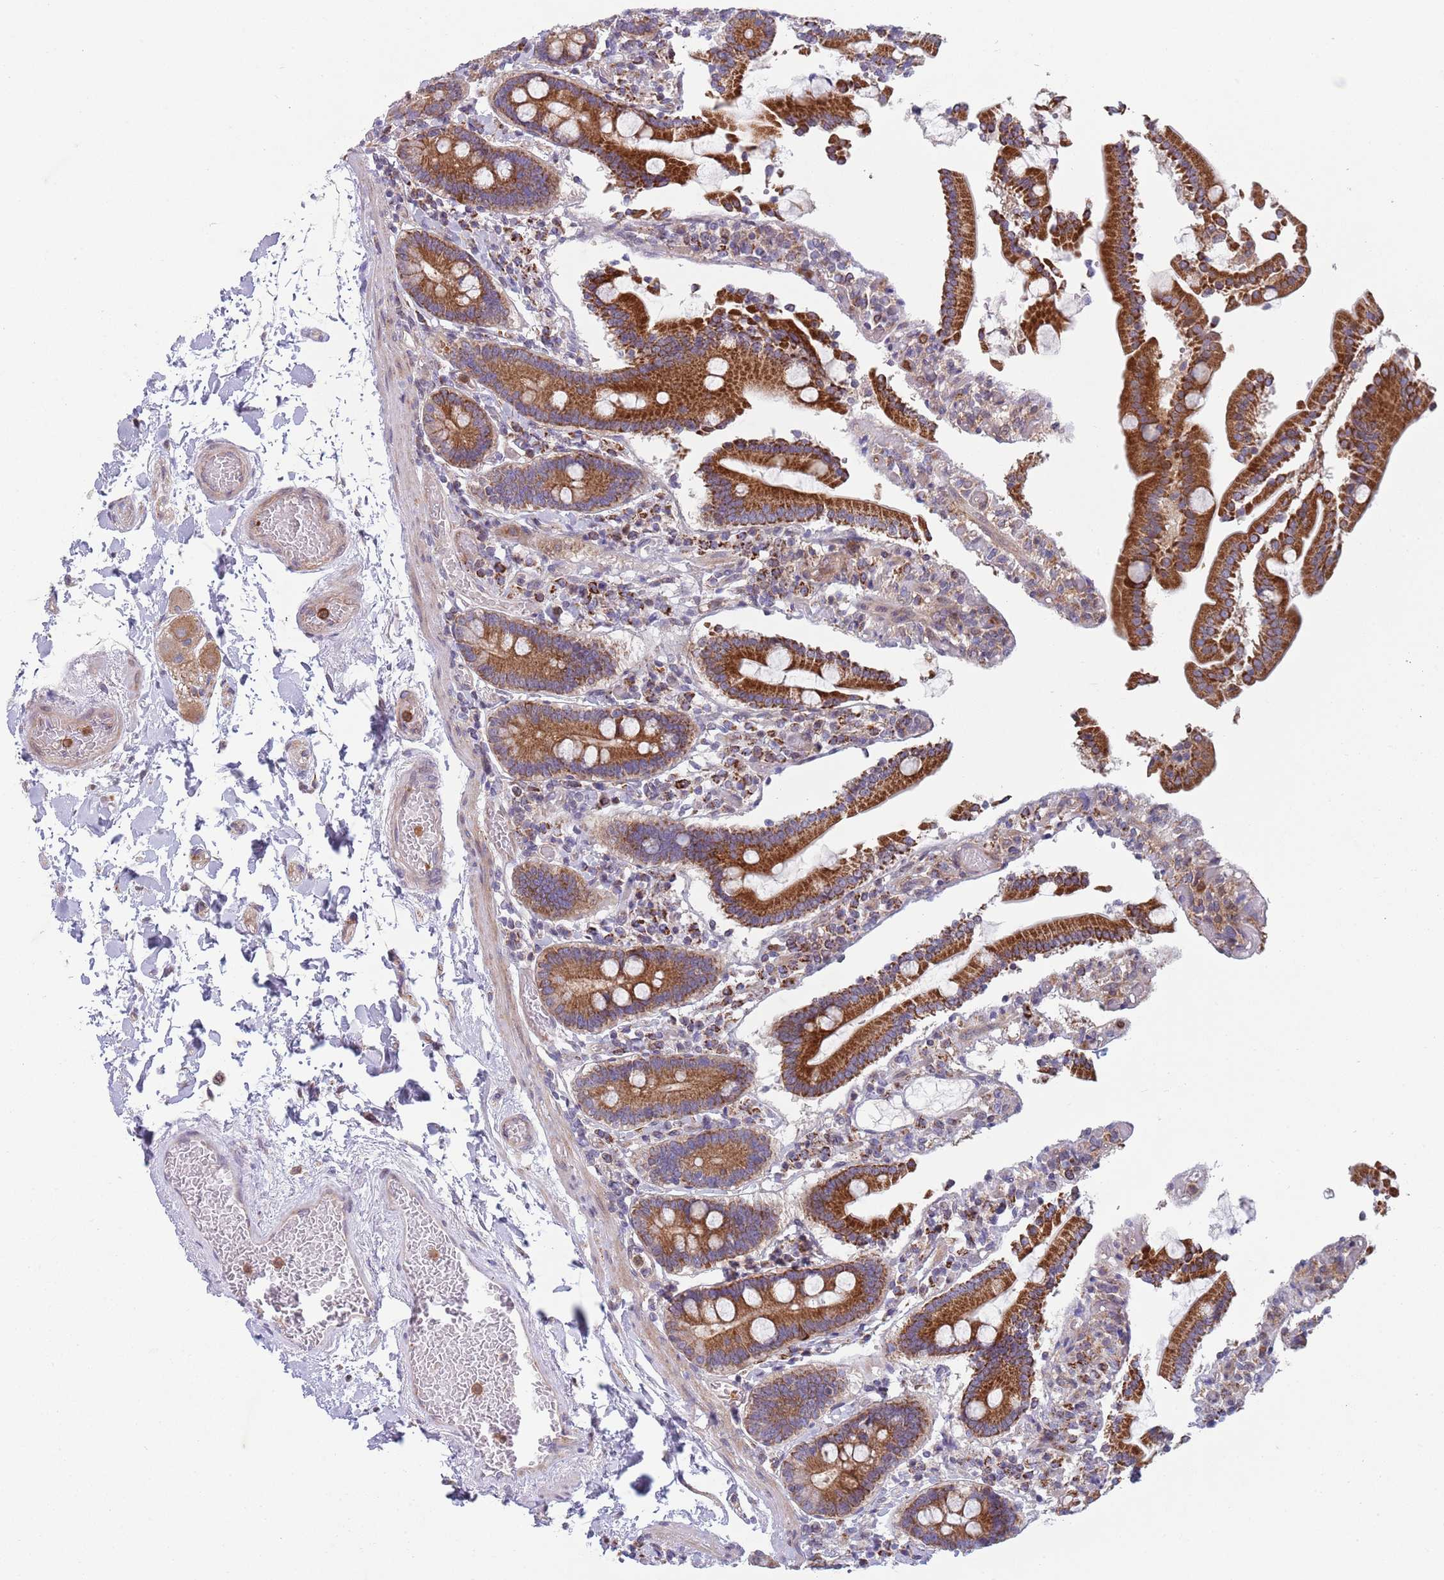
{"staining": {"intensity": "strong", "quantity": ">75%", "location": "cytoplasmic/membranous"}, "tissue": "duodenum", "cell_type": "Glandular cells", "image_type": "normal", "snomed": [{"axis": "morphology", "description": "Normal tissue, NOS"}, {"axis": "topography", "description": "Duodenum"}], "caption": "This is a photomicrograph of IHC staining of unremarkable duodenum, which shows strong positivity in the cytoplasmic/membranous of glandular cells.", "gene": "ZMYM5", "patient": {"sex": "male", "age": 55}}